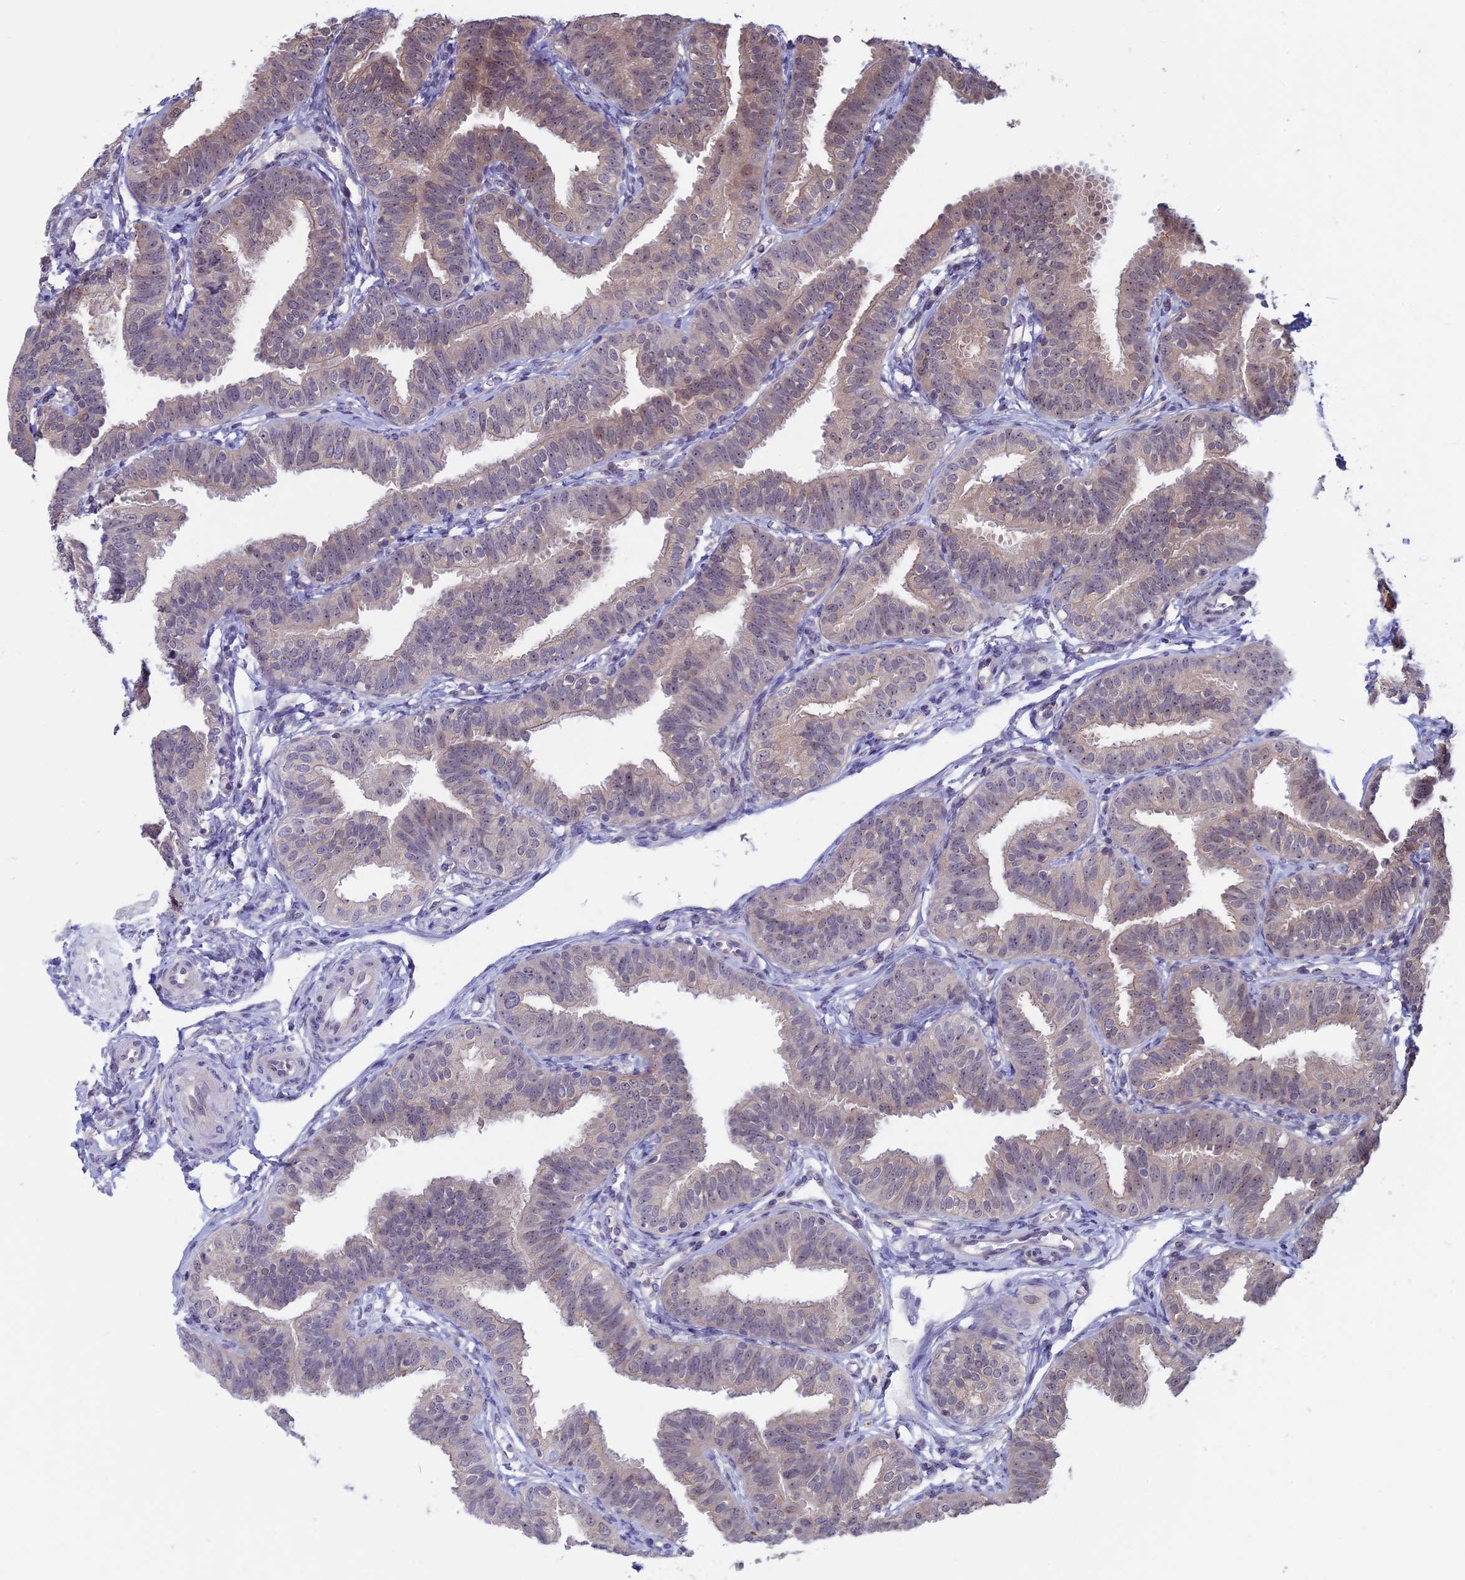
{"staining": {"intensity": "weak", "quantity": "25%-75%", "location": "cytoplasmic/membranous,nuclear"}, "tissue": "fallopian tube", "cell_type": "Glandular cells", "image_type": "normal", "snomed": [{"axis": "morphology", "description": "Normal tissue, NOS"}, {"axis": "topography", "description": "Fallopian tube"}], "caption": "Glandular cells exhibit low levels of weak cytoplasmic/membranous,nuclear positivity in approximately 25%-75% of cells in normal fallopian tube.", "gene": "SPIRE1", "patient": {"sex": "female", "age": 35}}